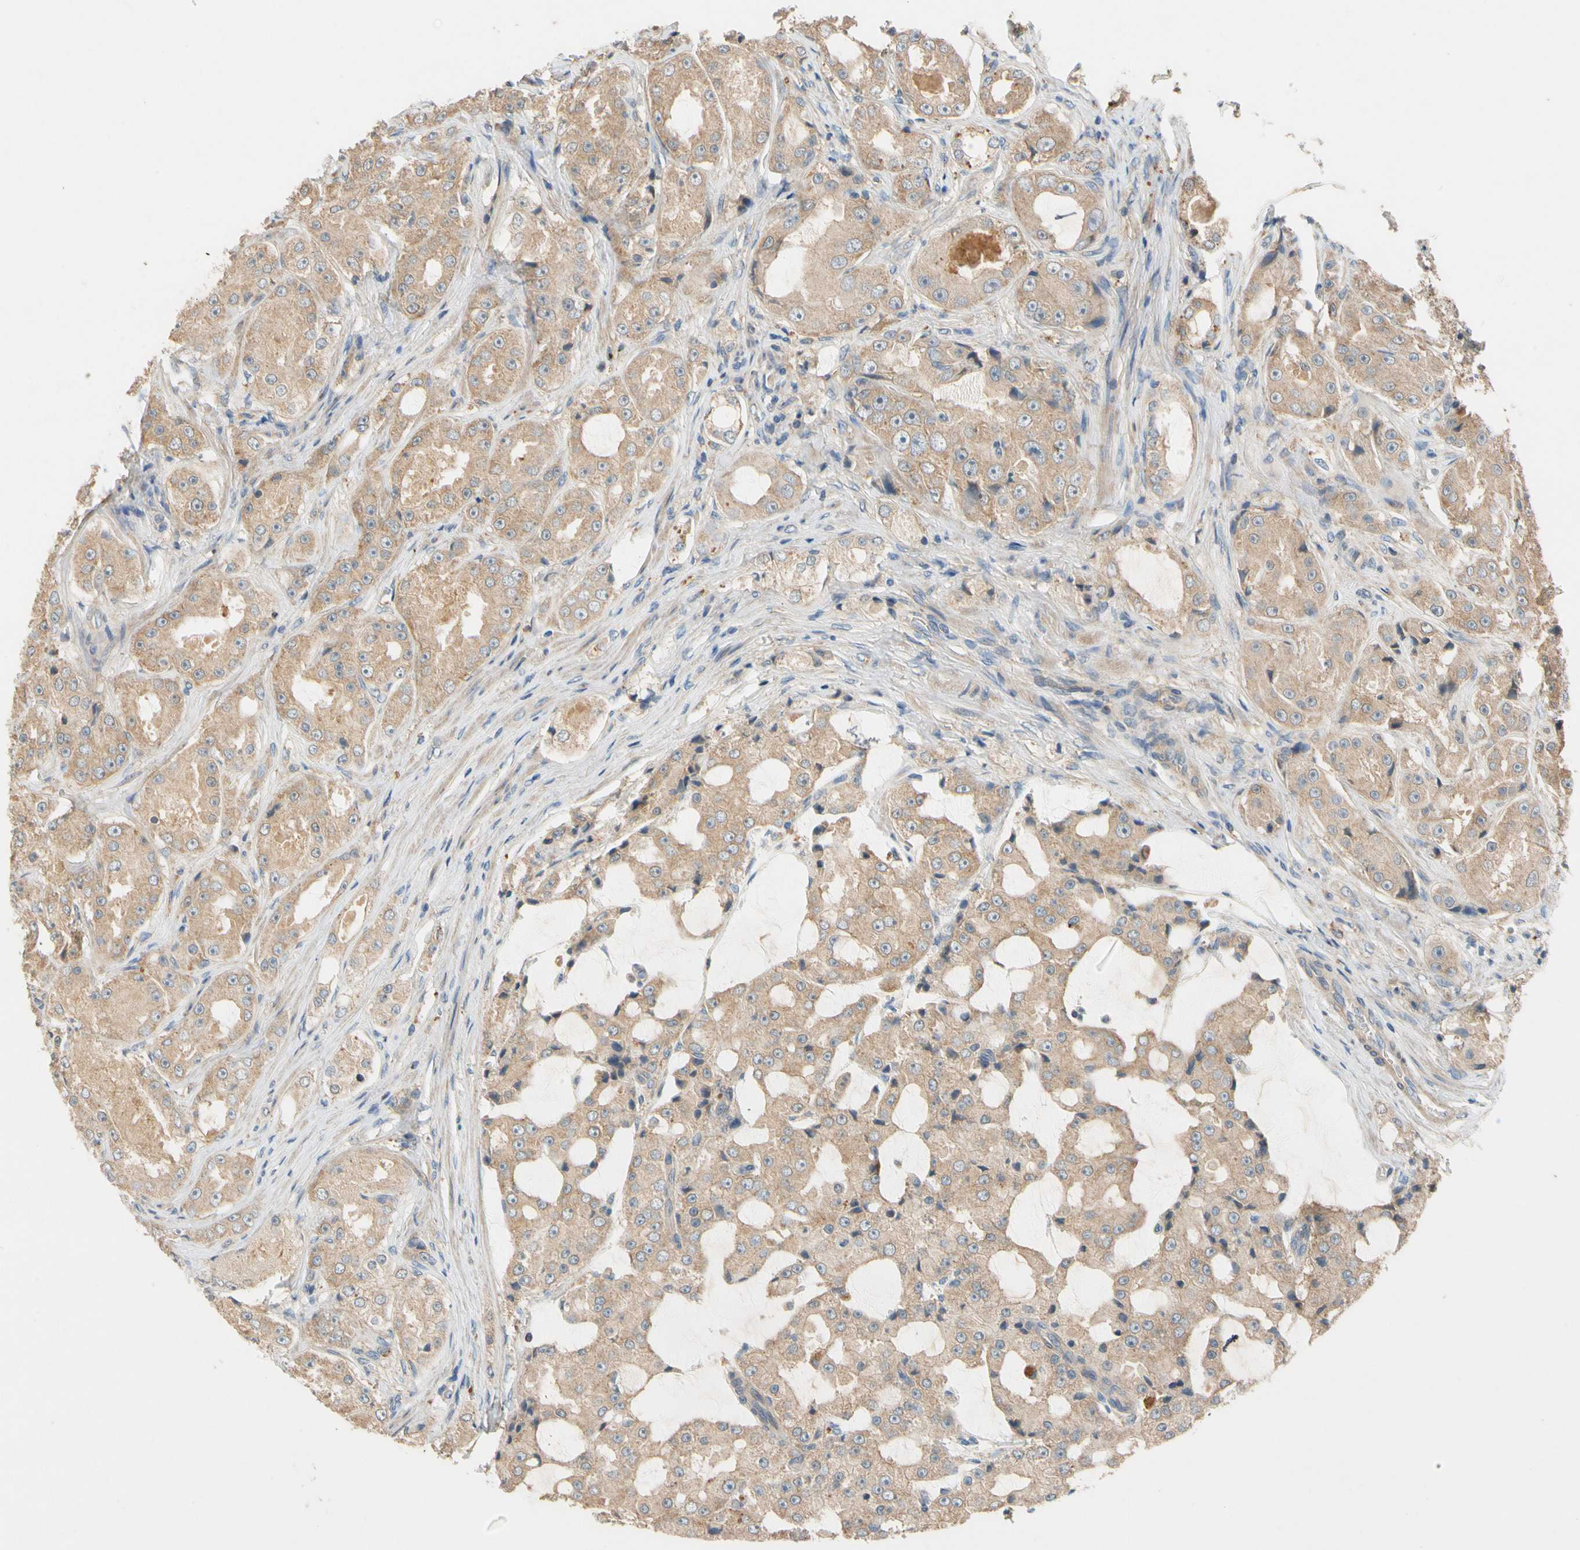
{"staining": {"intensity": "moderate", "quantity": ">75%", "location": "cytoplasmic/membranous"}, "tissue": "prostate cancer", "cell_type": "Tumor cells", "image_type": "cancer", "snomed": [{"axis": "morphology", "description": "Adenocarcinoma, High grade"}, {"axis": "topography", "description": "Prostate"}], "caption": "Prostate high-grade adenocarcinoma was stained to show a protein in brown. There is medium levels of moderate cytoplasmic/membranous positivity in about >75% of tumor cells.", "gene": "USP46", "patient": {"sex": "male", "age": 73}}